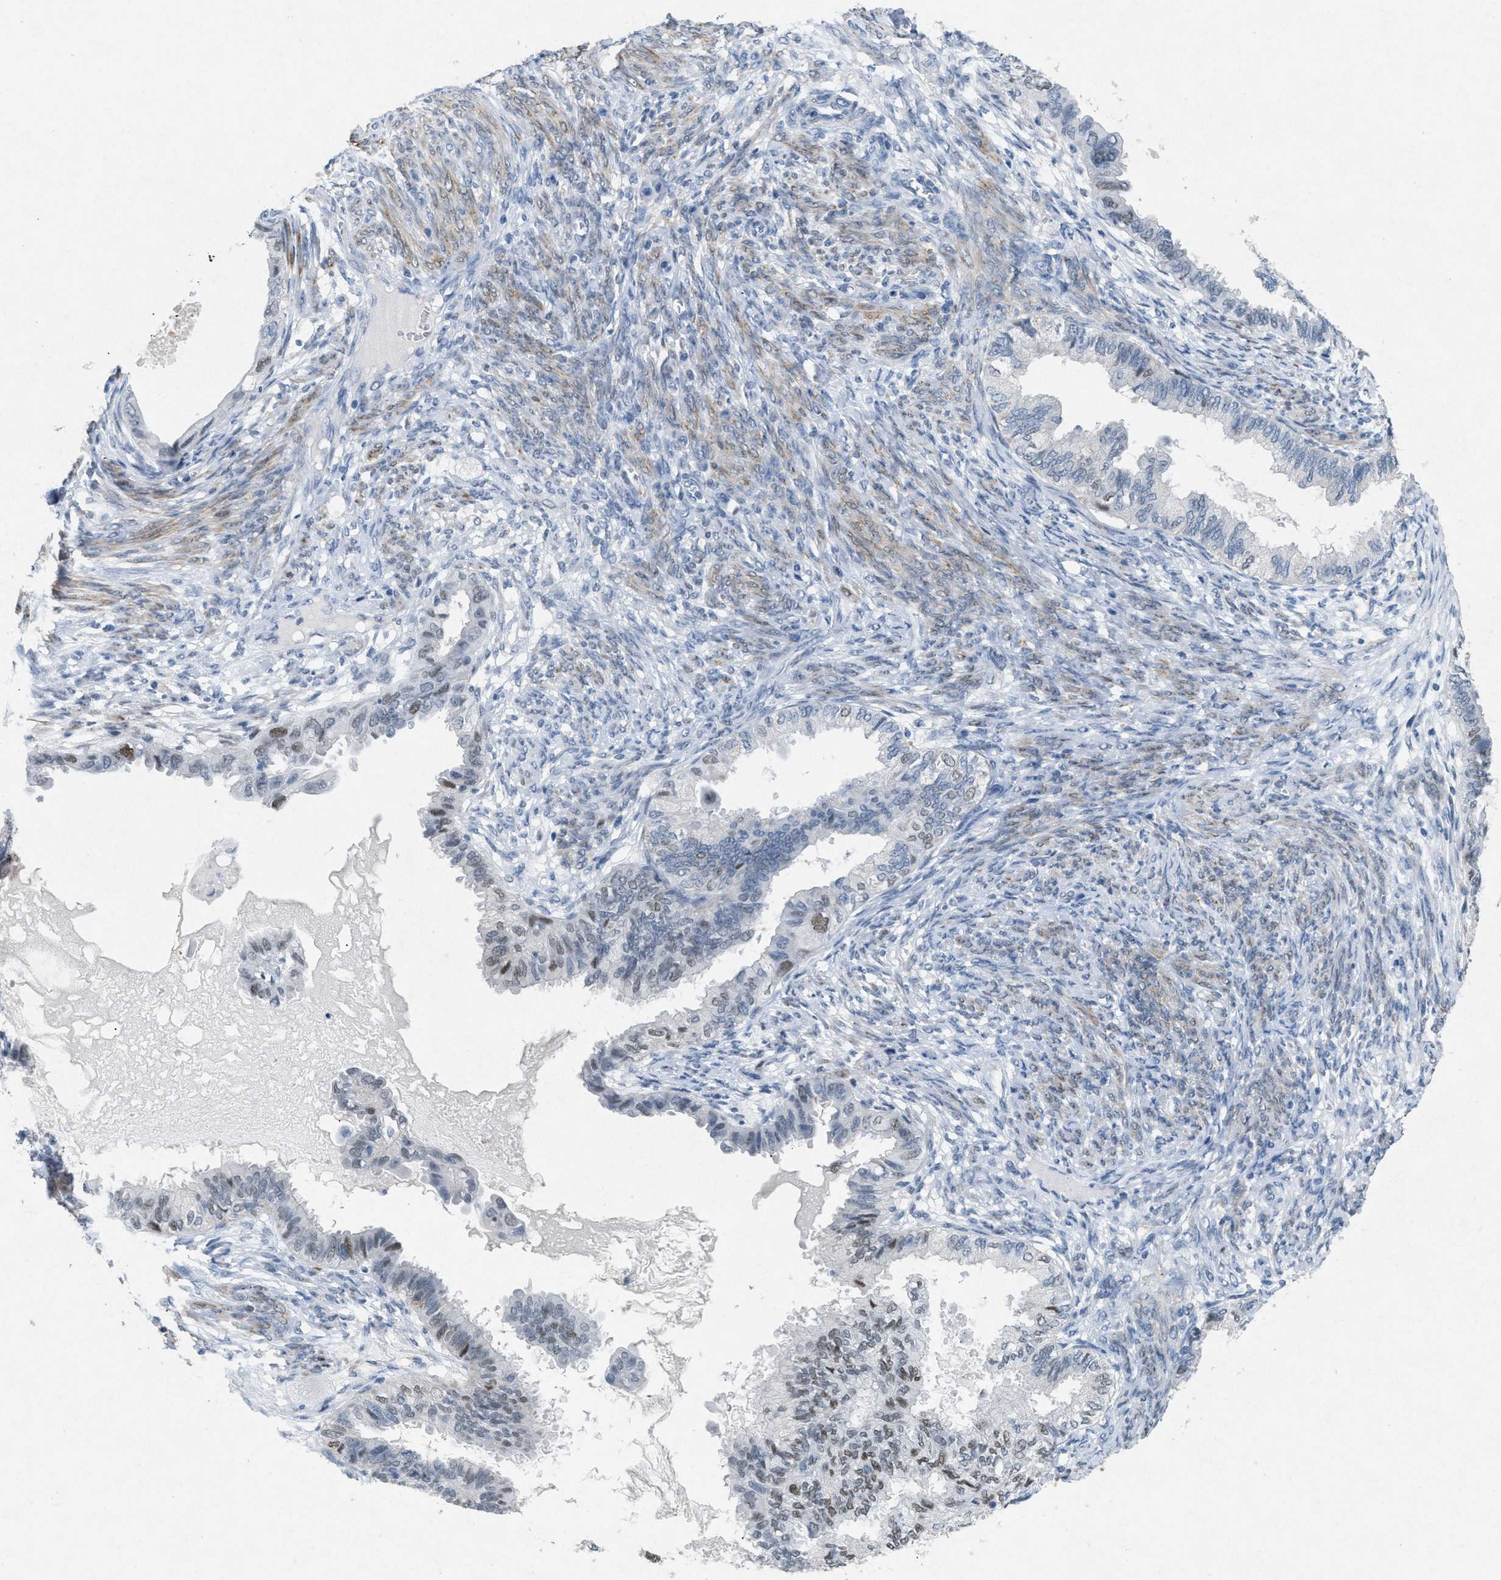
{"staining": {"intensity": "moderate", "quantity": "<25%", "location": "nuclear"}, "tissue": "cervical cancer", "cell_type": "Tumor cells", "image_type": "cancer", "snomed": [{"axis": "morphology", "description": "Normal tissue, NOS"}, {"axis": "morphology", "description": "Adenocarcinoma, NOS"}, {"axis": "topography", "description": "Cervix"}, {"axis": "topography", "description": "Endometrium"}], "caption": "DAB (3,3'-diaminobenzidine) immunohistochemical staining of cervical cancer exhibits moderate nuclear protein expression in about <25% of tumor cells.", "gene": "TASOR", "patient": {"sex": "female", "age": 86}}